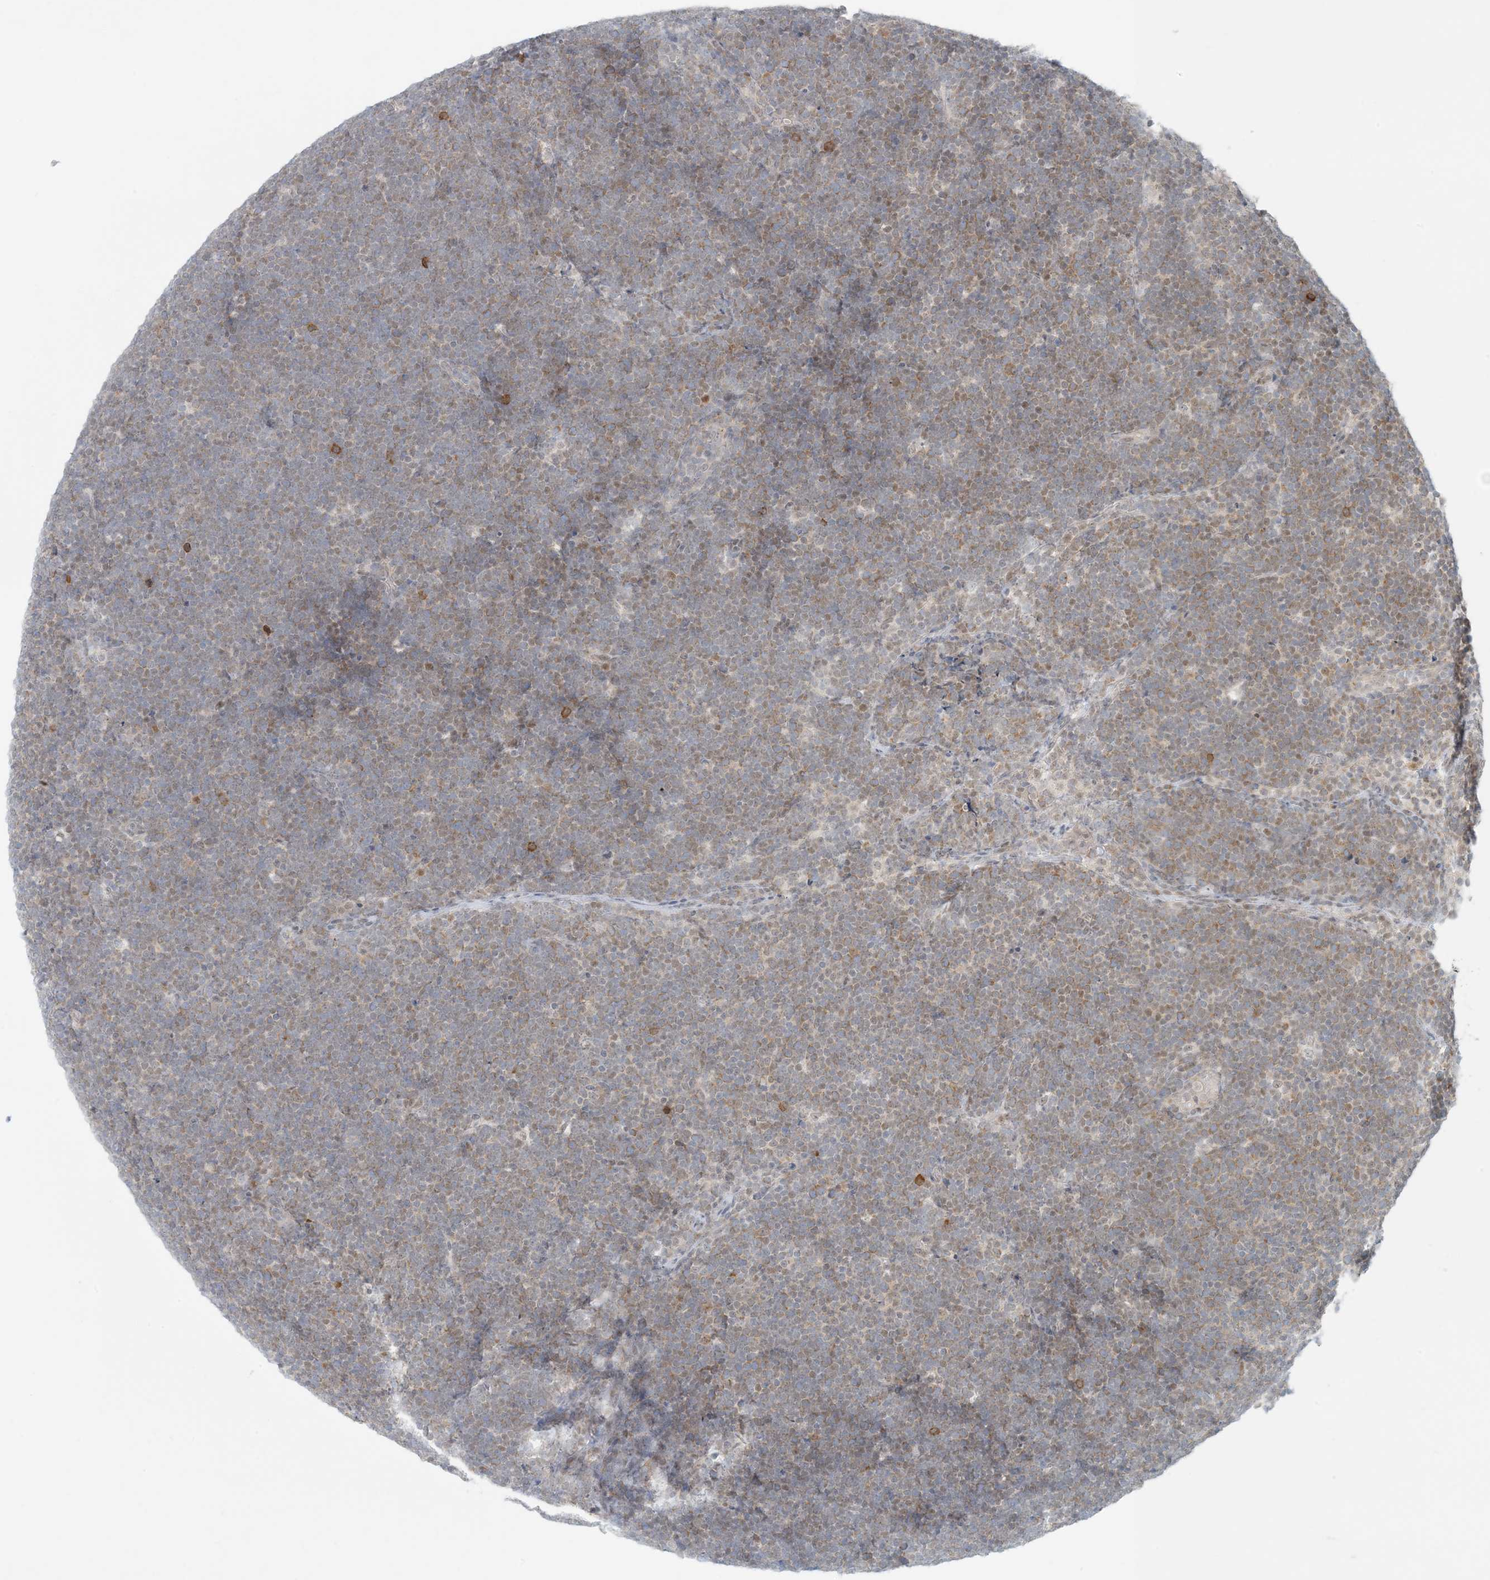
{"staining": {"intensity": "weak", "quantity": "25%-75%", "location": "nuclear"}, "tissue": "lymphoma", "cell_type": "Tumor cells", "image_type": "cancer", "snomed": [{"axis": "morphology", "description": "Malignant lymphoma, non-Hodgkin's type, High grade"}, {"axis": "topography", "description": "Lymph node"}], "caption": "There is low levels of weak nuclear staining in tumor cells of malignant lymphoma, non-Hodgkin's type (high-grade), as demonstrated by immunohistochemical staining (brown color).", "gene": "OBI1", "patient": {"sex": "male", "age": 13}}